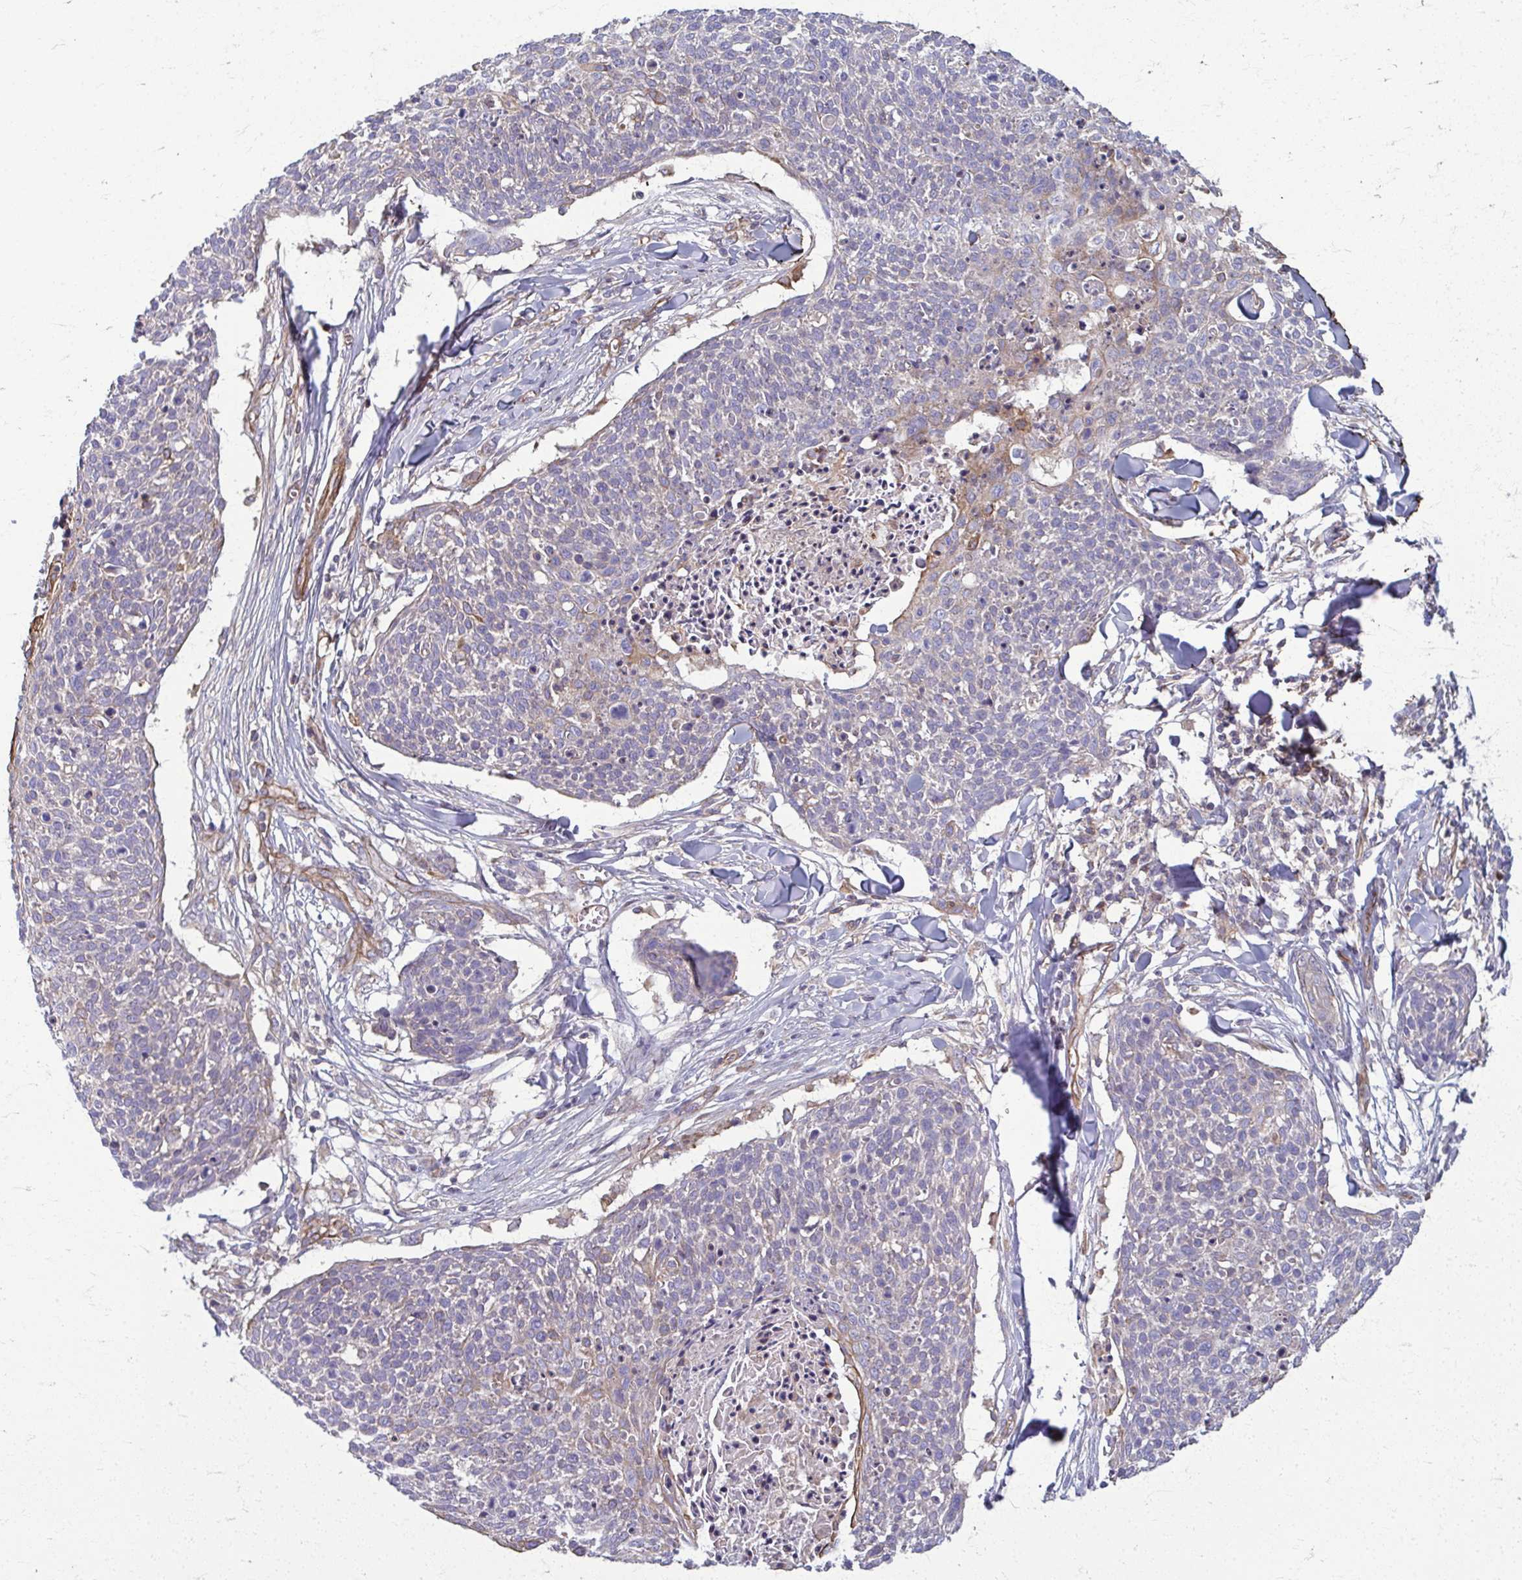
{"staining": {"intensity": "negative", "quantity": "none", "location": "none"}, "tissue": "skin cancer", "cell_type": "Tumor cells", "image_type": "cancer", "snomed": [{"axis": "morphology", "description": "Squamous cell carcinoma, NOS"}, {"axis": "topography", "description": "Skin"}, {"axis": "topography", "description": "Vulva"}], "caption": "Tumor cells show no significant protein positivity in skin cancer. (Immunohistochemistry (ihc), brightfield microscopy, high magnification).", "gene": "EID2B", "patient": {"sex": "female", "age": 75}}